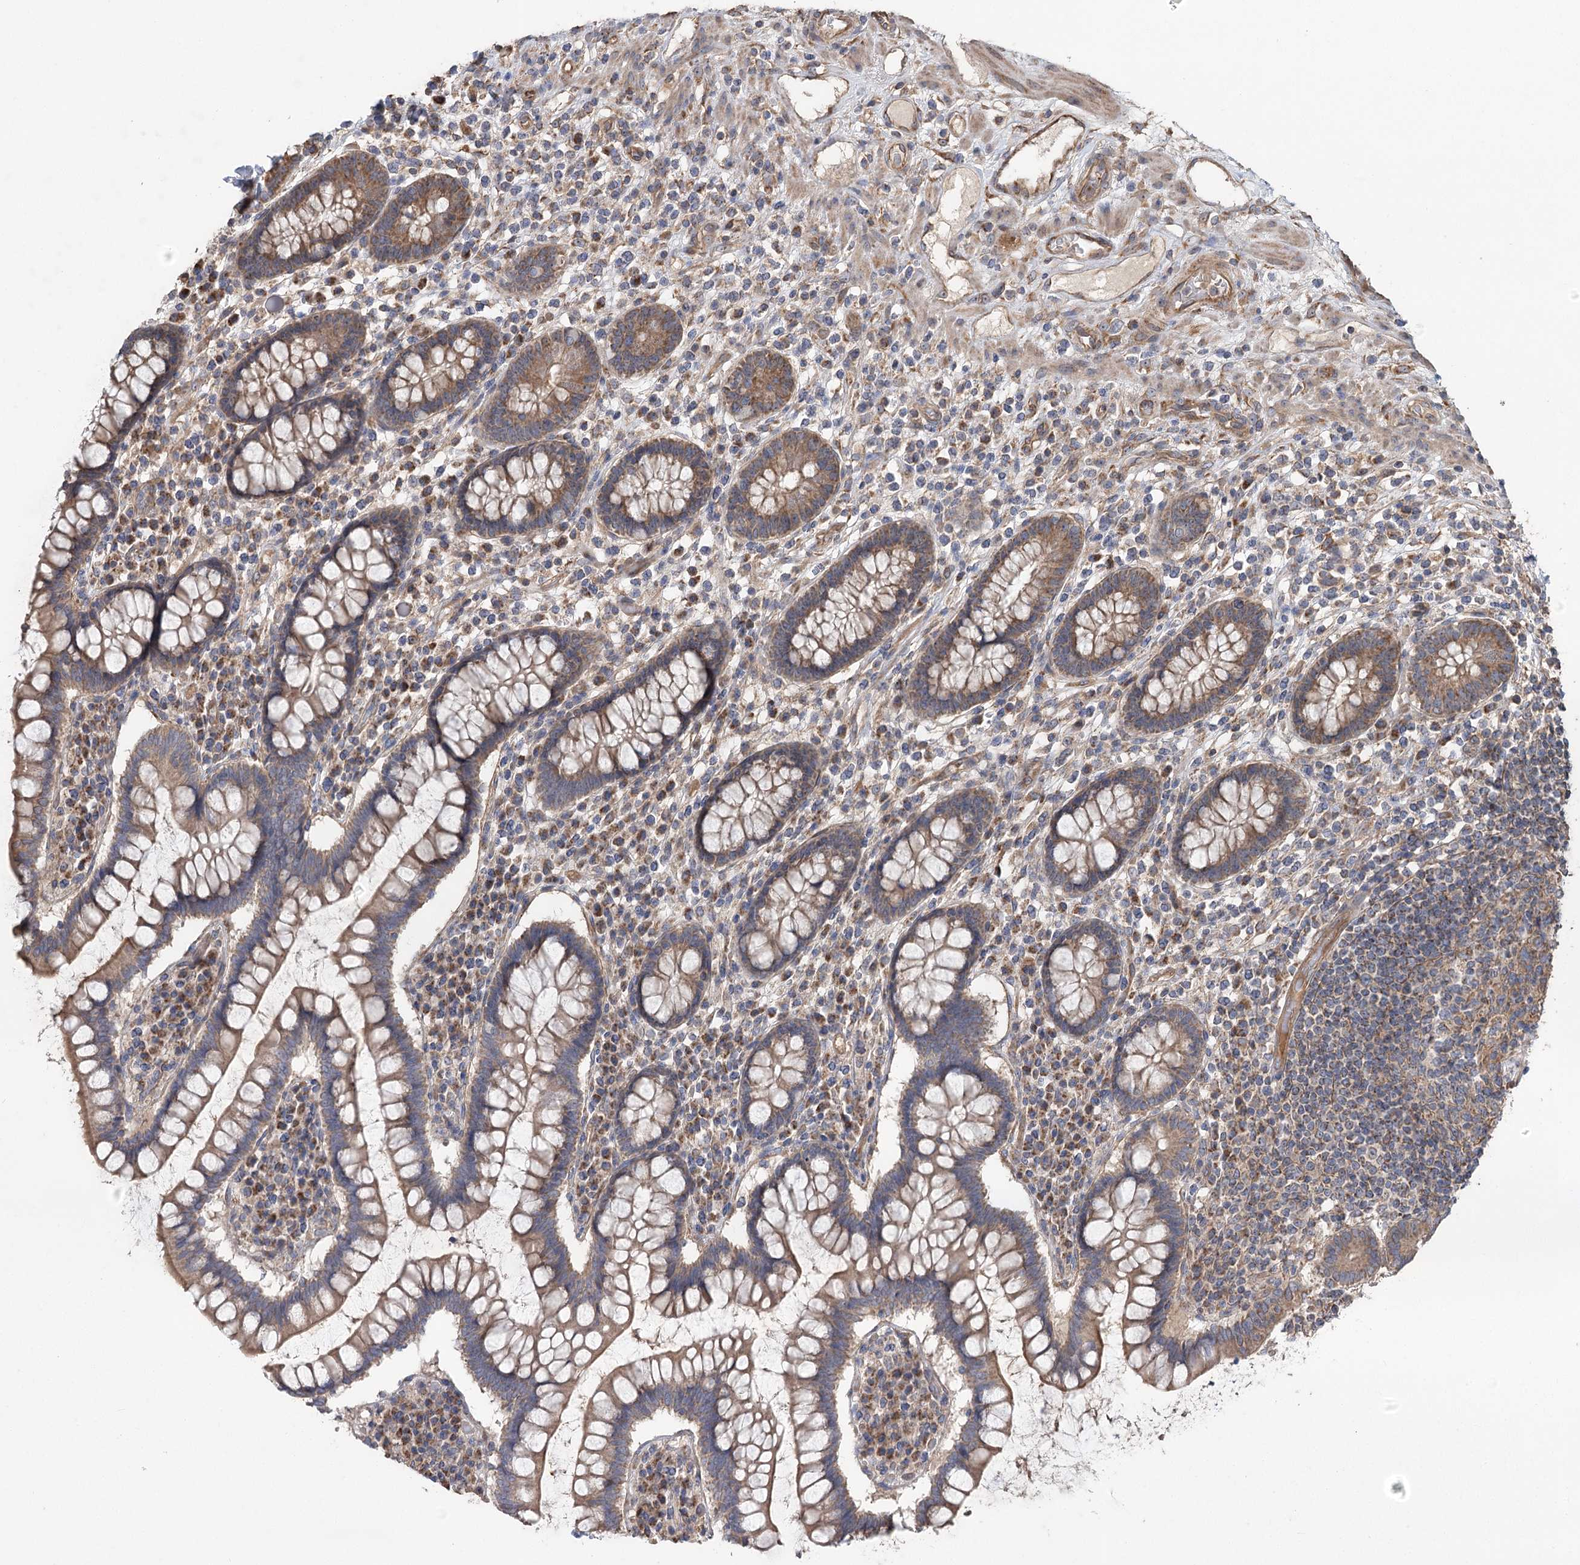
{"staining": {"intensity": "moderate", "quantity": ">75%", "location": "cytoplasmic/membranous"}, "tissue": "colon", "cell_type": "Endothelial cells", "image_type": "normal", "snomed": [{"axis": "morphology", "description": "Normal tissue, NOS"}, {"axis": "topography", "description": "Colon"}], "caption": "This micrograph shows IHC staining of normal colon, with medium moderate cytoplasmic/membranous expression in approximately >75% of endothelial cells.", "gene": "RWDD4", "patient": {"sex": "female", "age": 79}}